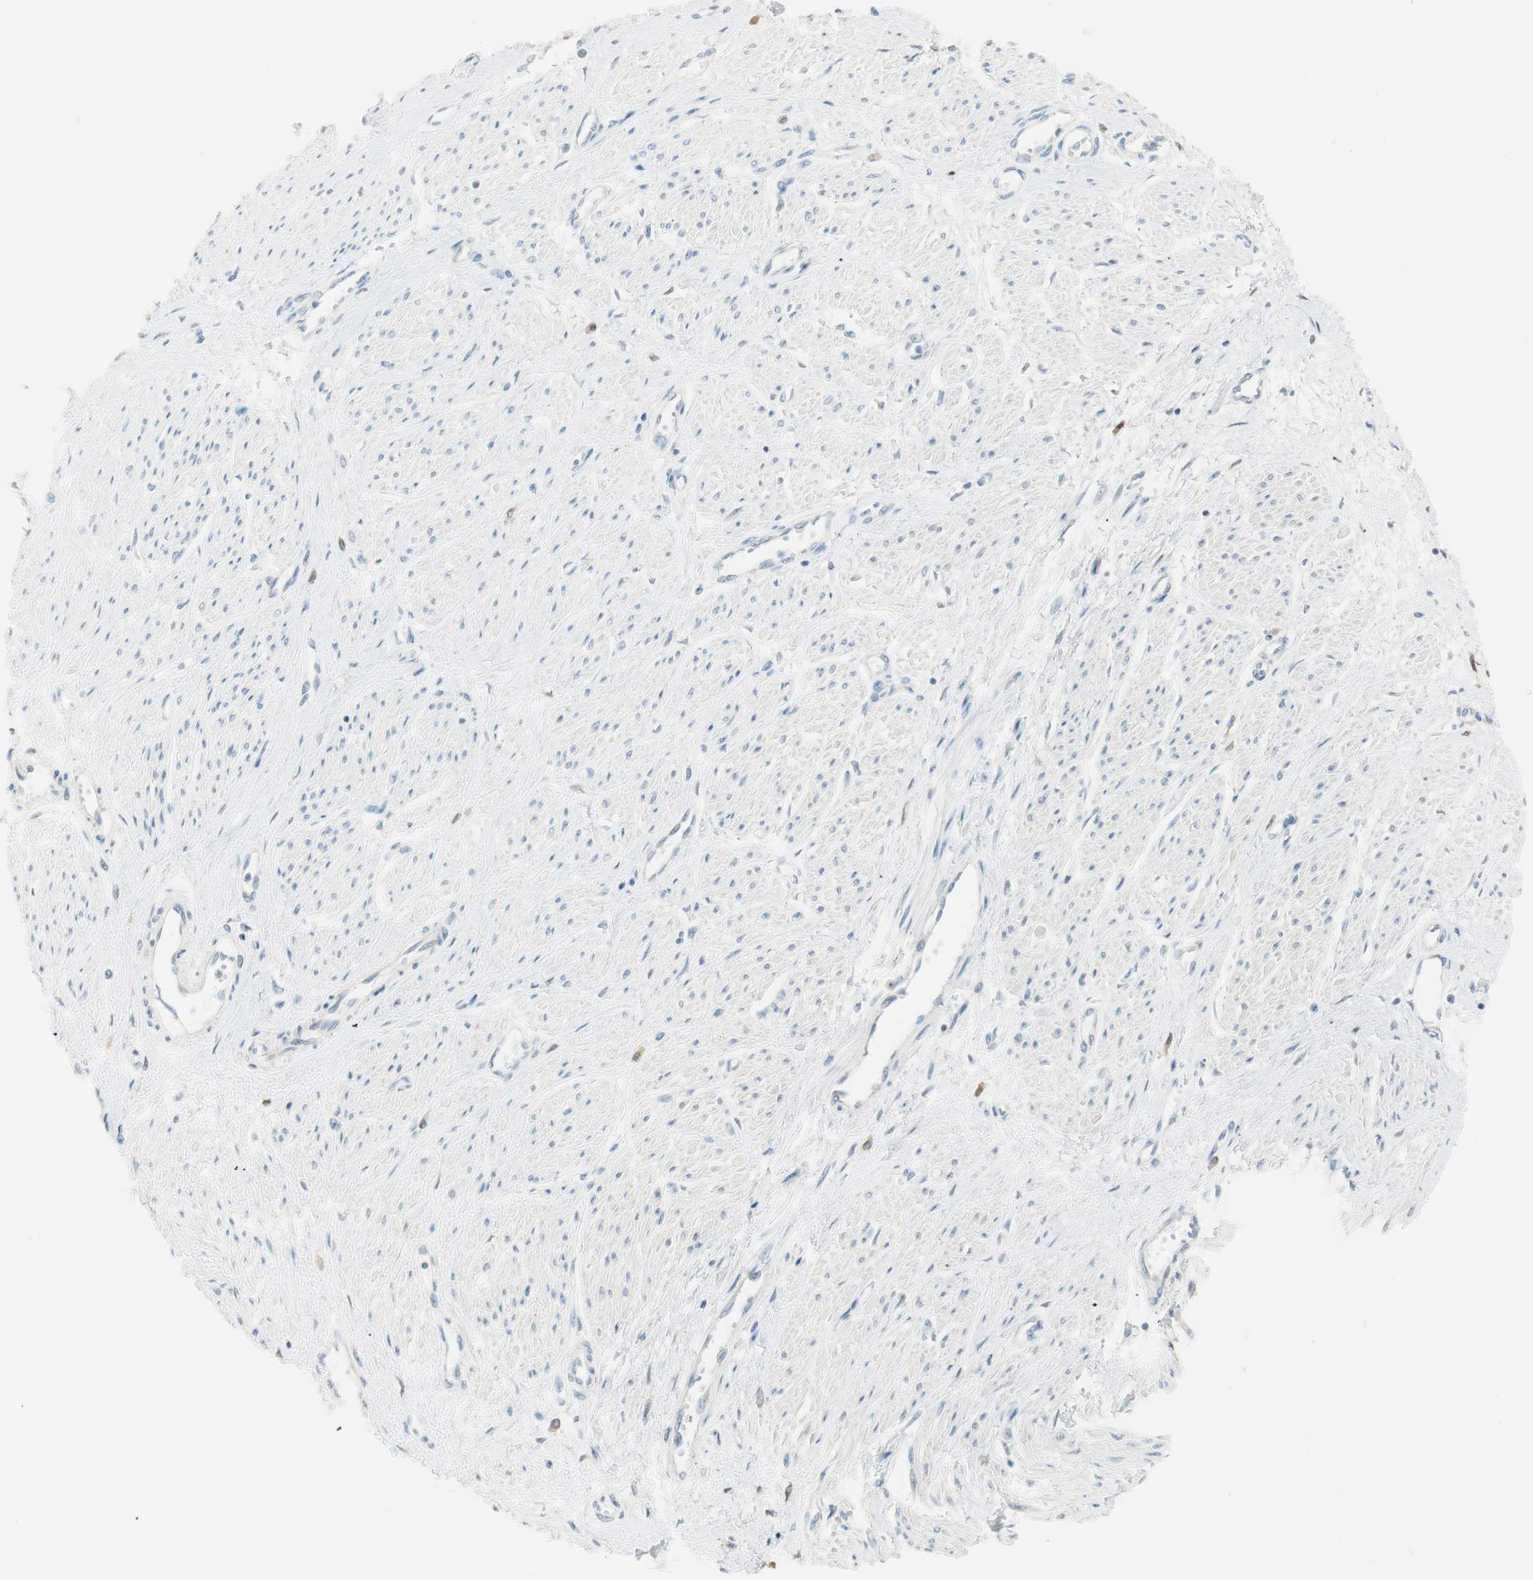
{"staining": {"intensity": "negative", "quantity": "none", "location": "none"}, "tissue": "smooth muscle", "cell_type": "Smooth muscle cells", "image_type": "normal", "snomed": [{"axis": "morphology", "description": "Normal tissue, NOS"}, {"axis": "topography", "description": "Smooth muscle"}, {"axis": "topography", "description": "Uterus"}], "caption": "Smooth muscle stained for a protein using immunohistochemistry displays no positivity smooth muscle cells.", "gene": "HPGD", "patient": {"sex": "female", "age": 39}}